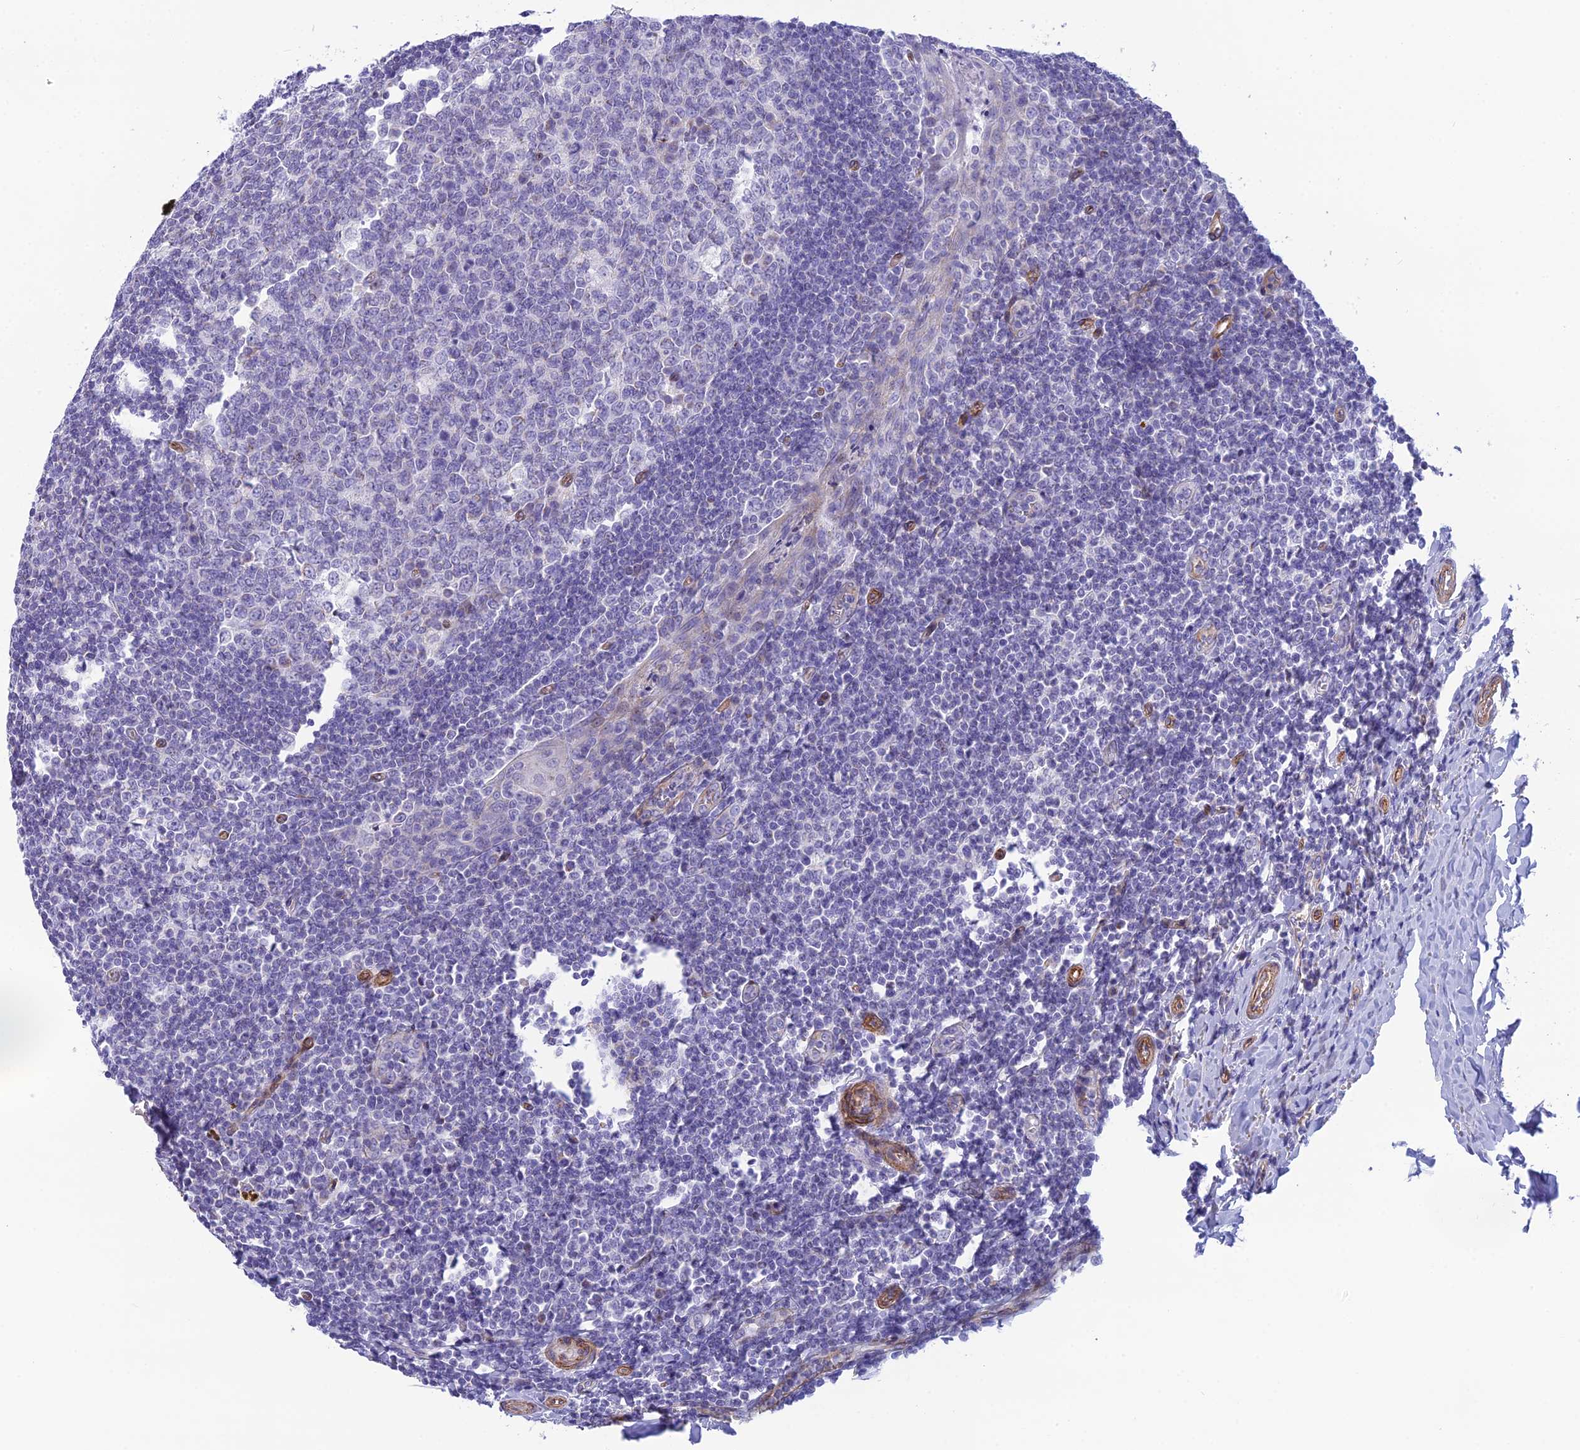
{"staining": {"intensity": "negative", "quantity": "none", "location": "none"}, "tissue": "tonsil", "cell_type": "Germinal center cells", "image_type": "normal", "snomed": [{"axis": "morphology", "description": "Normal tissue, NOS"}, {"axis": "topography", "description": "Tonsil"}], "caption": "An immunohistochemistry image of unremarkable tonsil is shown. There is no staining in germinal center cells of tonsil. Nuclei are stained in blue.", "gene": "POMGNT1", "patient": {"sex": "male", "age": 27}}